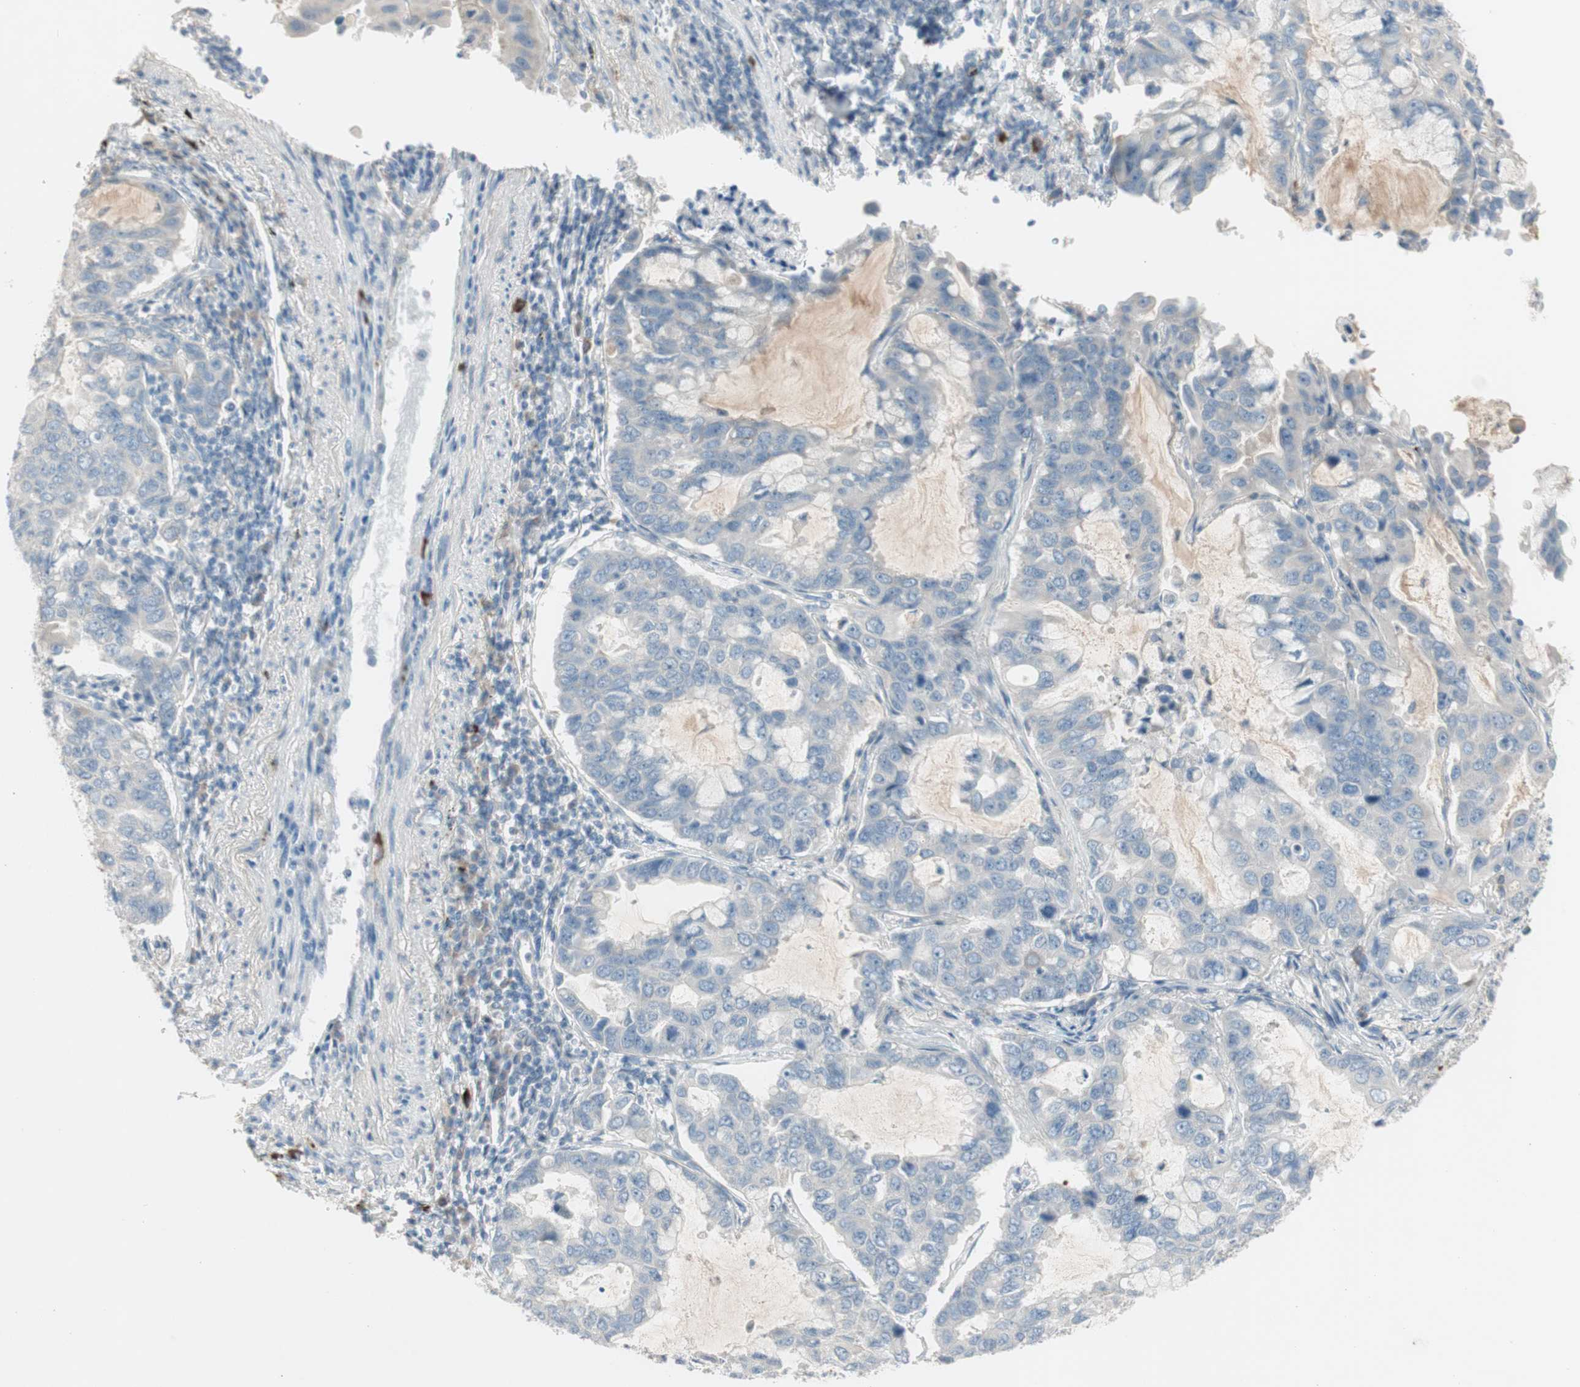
{"staining": {"intensity": "negative", "quantity": "none", "location": "none"}, "tissue": "lung cancer", "cell_type": "Tumor cells", "image_type": "cancer", "snomed": [{"axis": "morphology", "description": "Adenocarcinoma, NOS"}, {"axis": "topography", "description": "Lung"}], "caption": "IHC micrograph of neoplastic tissue: lung cancer (adenocarcinoma) stained with DAB (3,3'-diaminobenzidine) reveals no significant protein positivity in tumor cells.", "gene": "MAPRE3", "patient": {"sex": "male", "age": 64}}